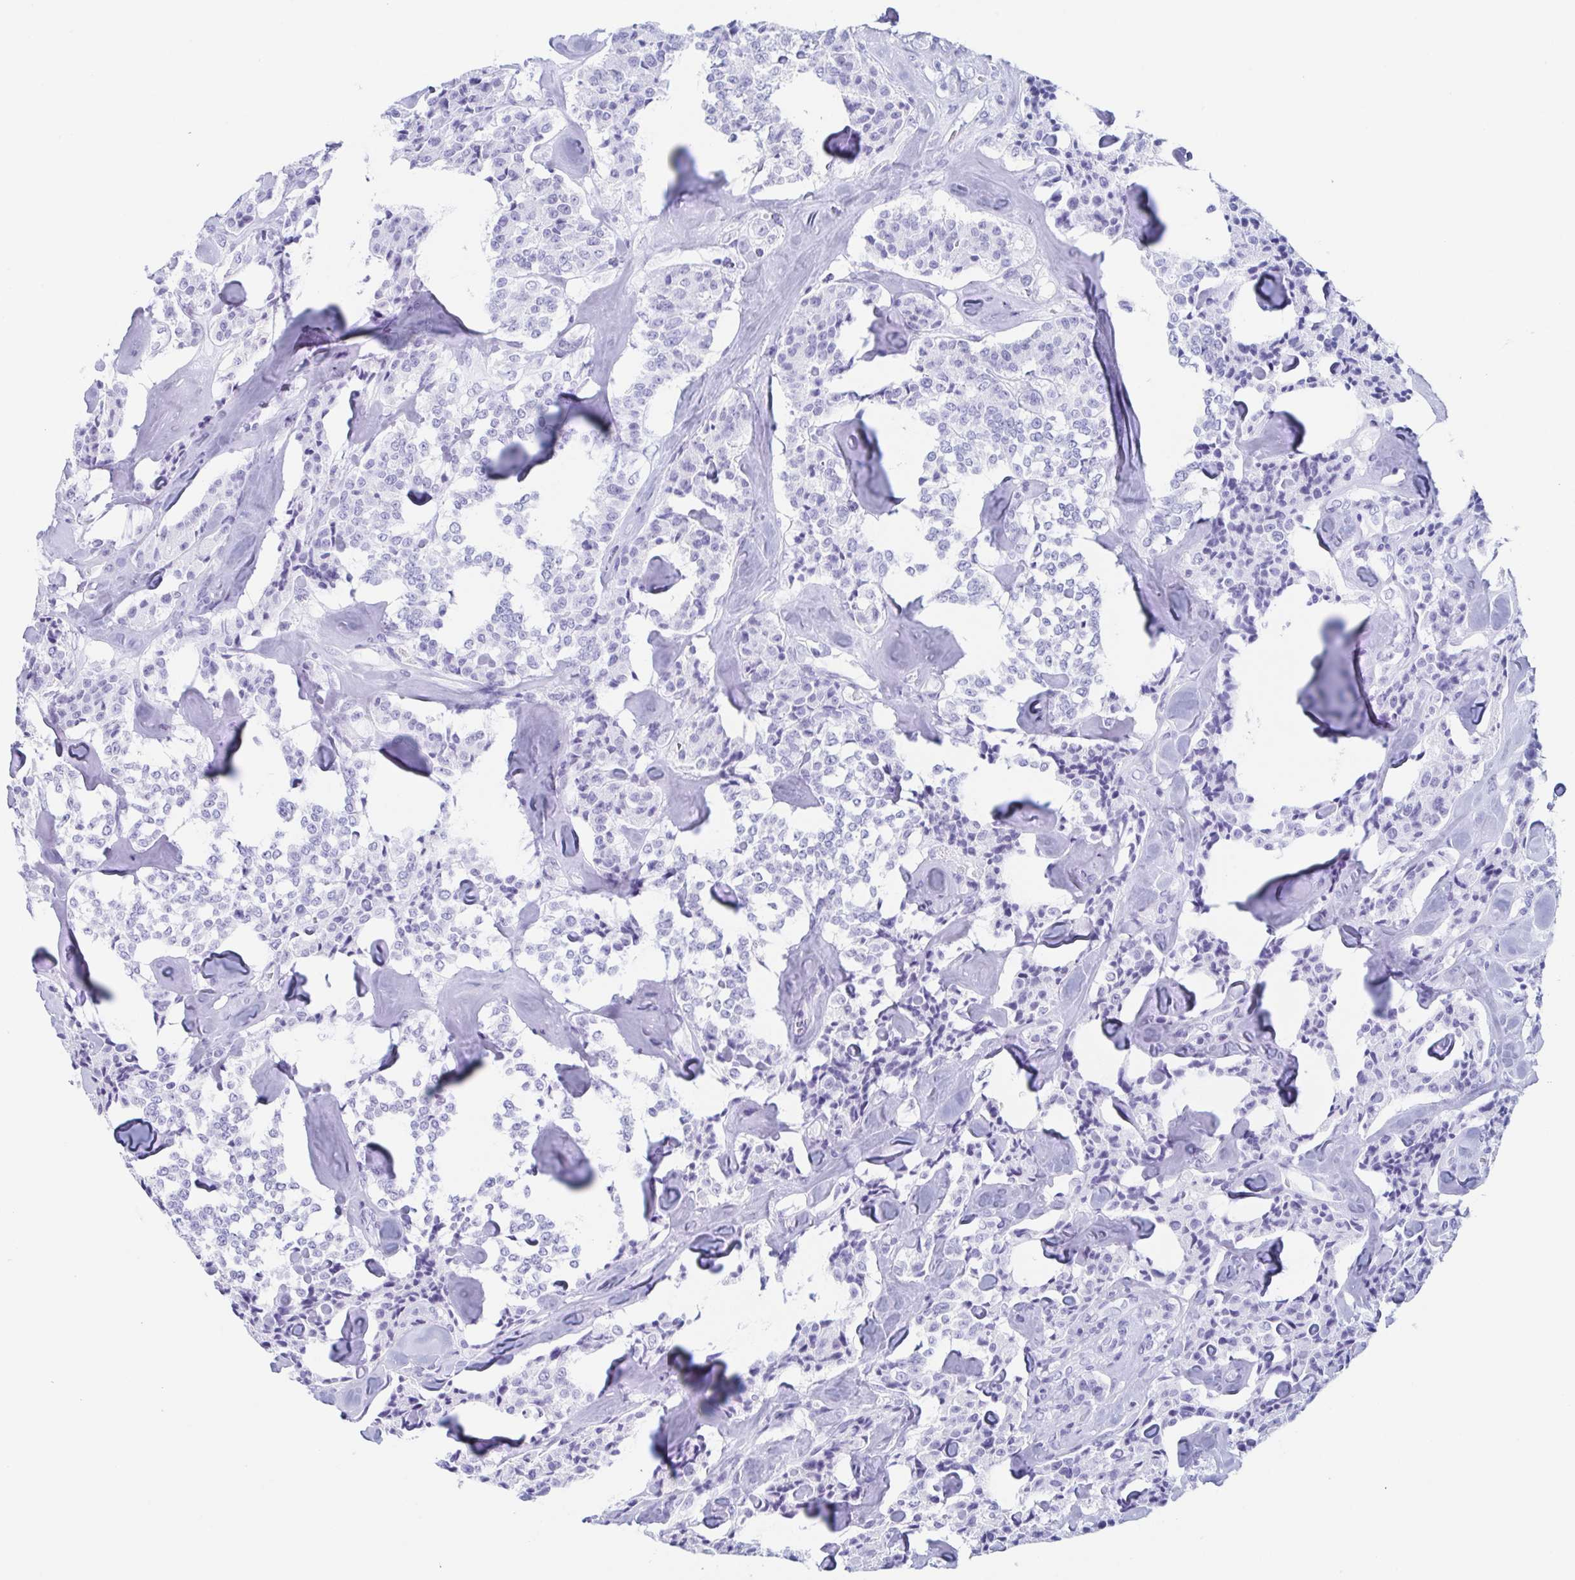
{"staining": {"intensity": "negative", "quantity": "none", "location": "none"}, "tissue": "carcinoid", "cell_type": "Tumor cells", "image_type": "cancer", "snomed": [{"axis": "morphology", "description": "Carcinoid, malignant, NOS"}, {"axis": "topography", "description": "Pancreas"}], "caption": "Immunohistochemical staining of malignant carcinoid reveals no significant expression in tumor cells. (DAB immunohistochemistry (IHC) with hematoxylin counter stain).", "gene": "LYRM2", "patient": {"sex": "male", "age": 41}}